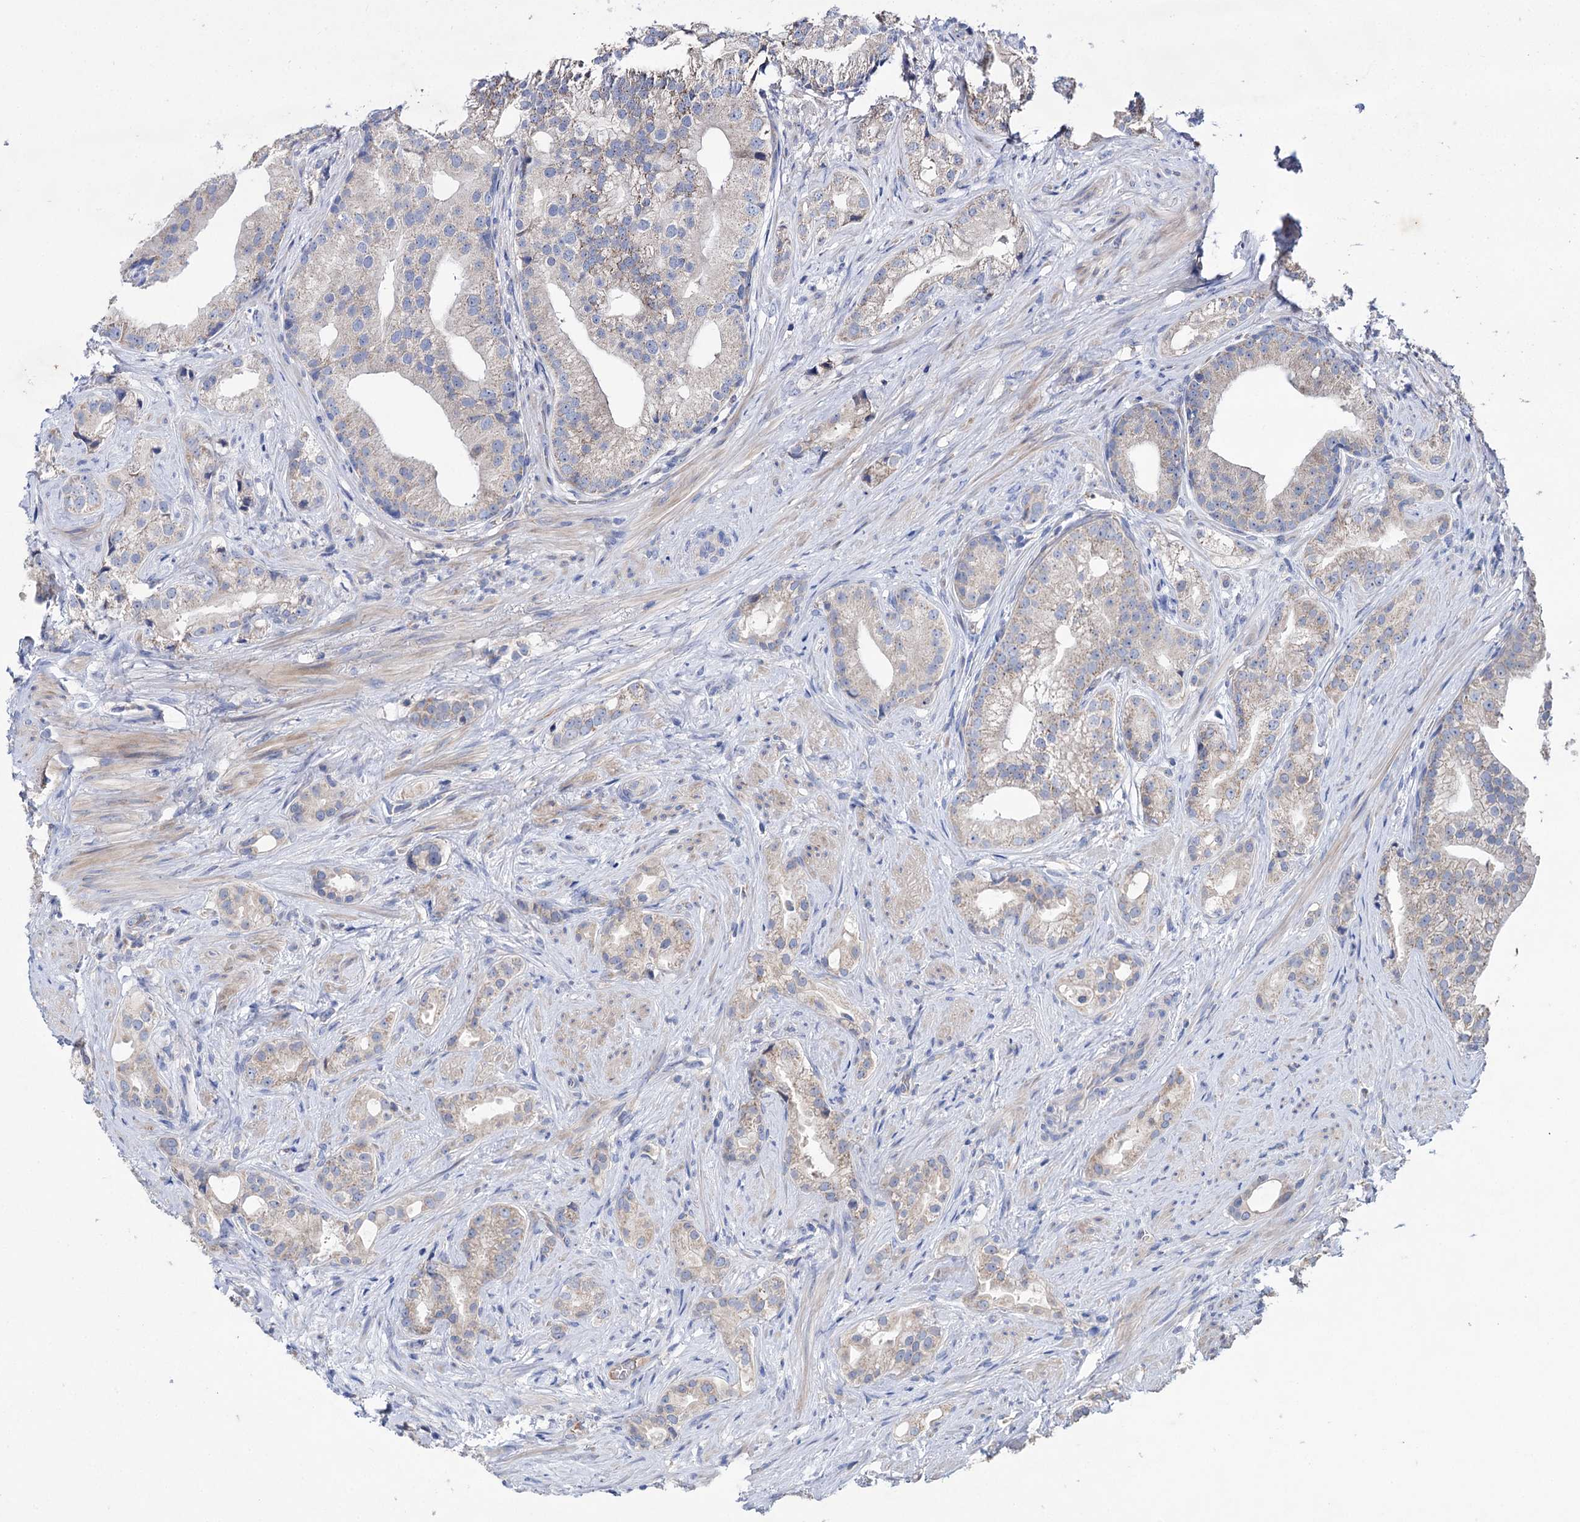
{"staining": {"intensity": "weak", "quantity": "<25%", "location": "cytoplasmic/membranous"}, "tissue": "prostate cancer", "cell_type": "Tumor cells", "image_type": "cancer", "snomed": [{"axis": "morphology", "description": "Adenocarcinoma, Low grade"}, {"axis": "topography", "description": "Prostate"}], "caption": "DAB (3,3'-diaminobenzidine) immunohistochemical staining of human prostate adenocarcinoma (low-grade) exhibits no significant staining in tumor cells. (Stains: DAB (3,3'-diaminobenzidine) IHC with hematoxylin counter stain, Microscopy: brightfield microscopy at high magnification).", "gene": "CLPB", "patient": {"sex": "male", "age": 71}}